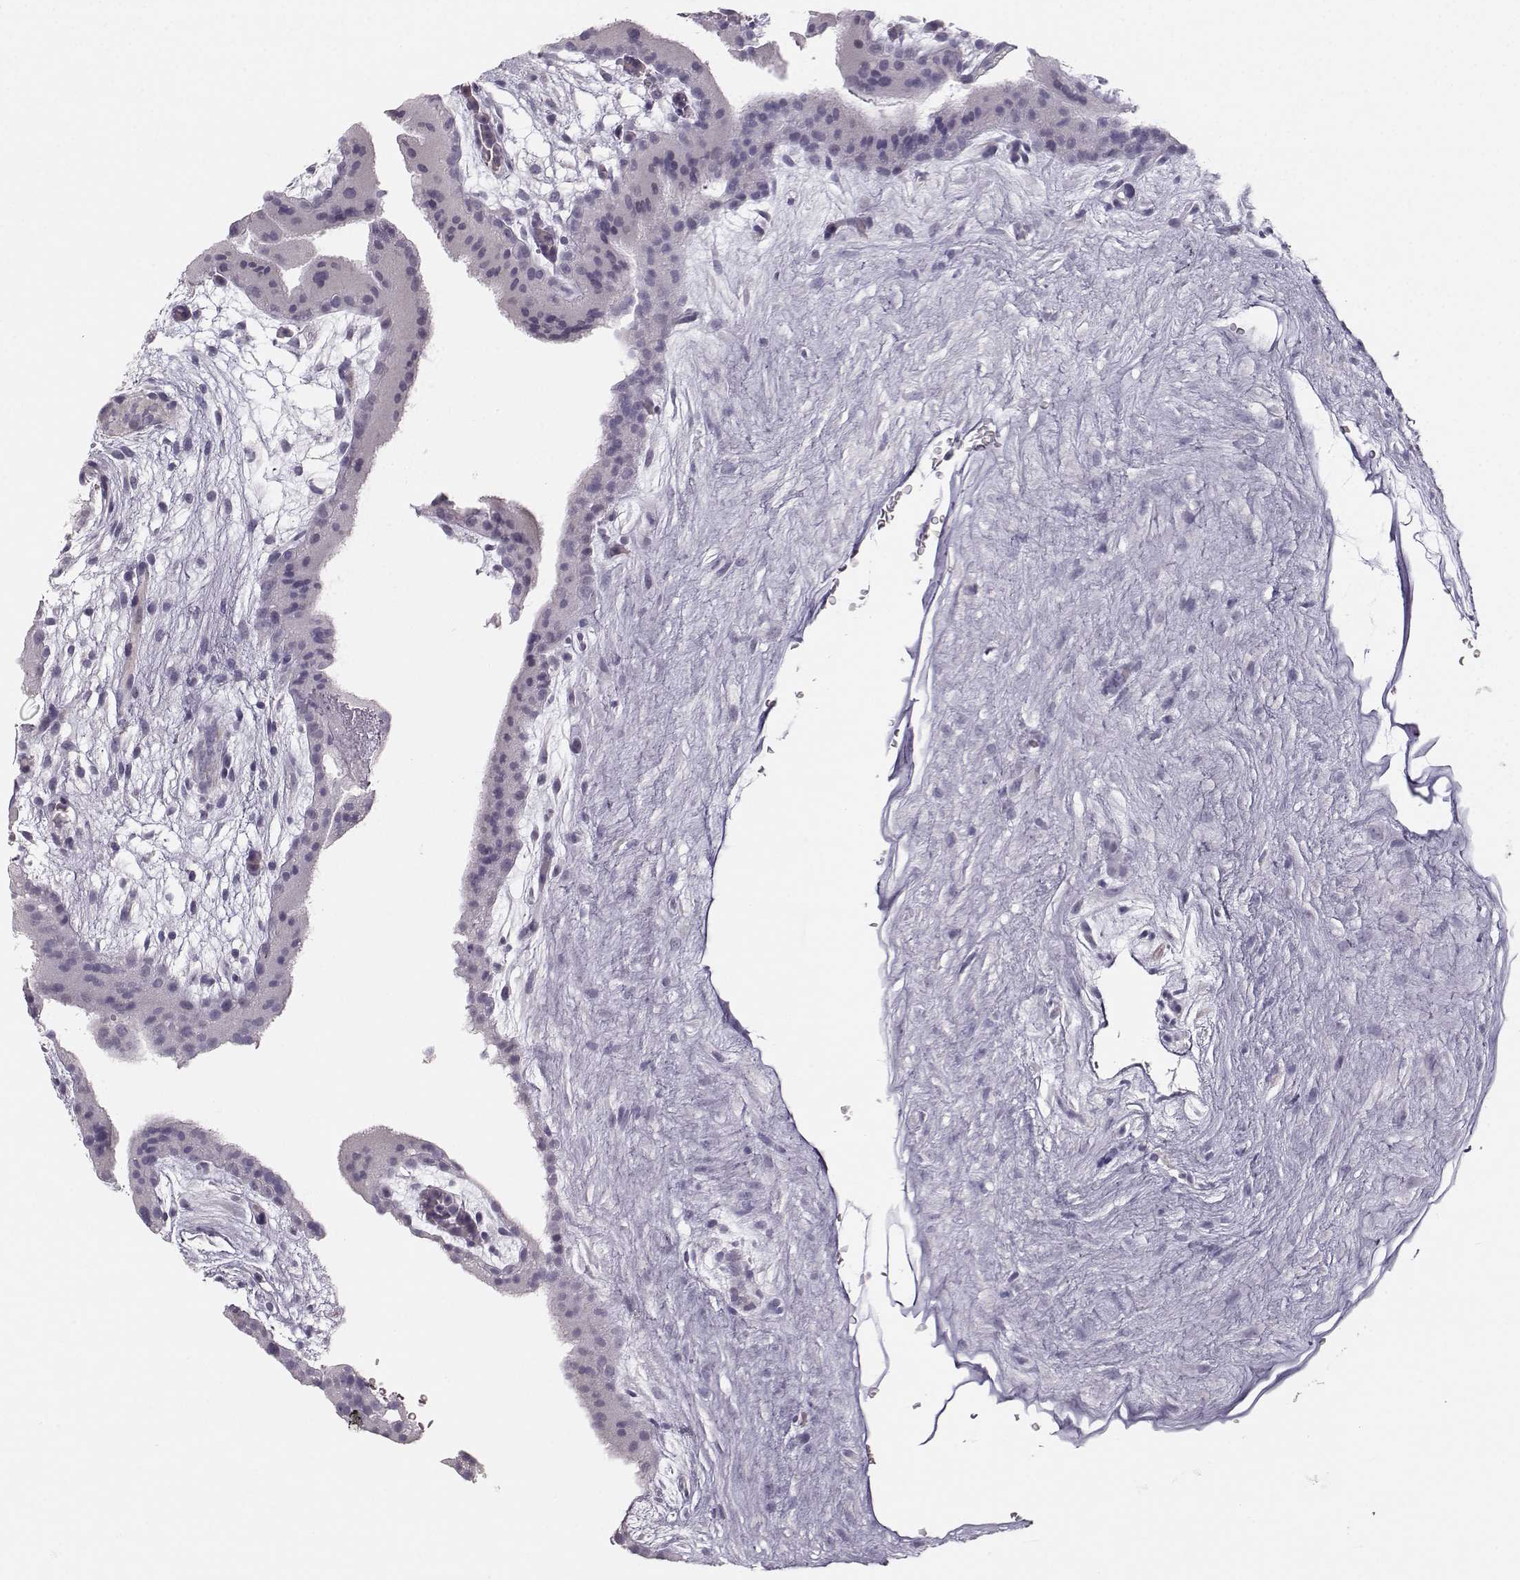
{"staining": {"intensity": "negative", "quantity": "none", "location": "none"}, "tissue": "placenta", "cell_type": "Decidual cells", "image_type": "normal", "snomed": [{"axis": "morphology", "description": "Normal tissue, NOS"}, {"axis": "topography", "description": "Placenta"}], "caption": "Protein analysis of unremarkable placenta displays no significant staining in decidual cells. Nuclei are stained in blue.", "gene": "CASR", "patient": {"sex": "female", "age": 19}}